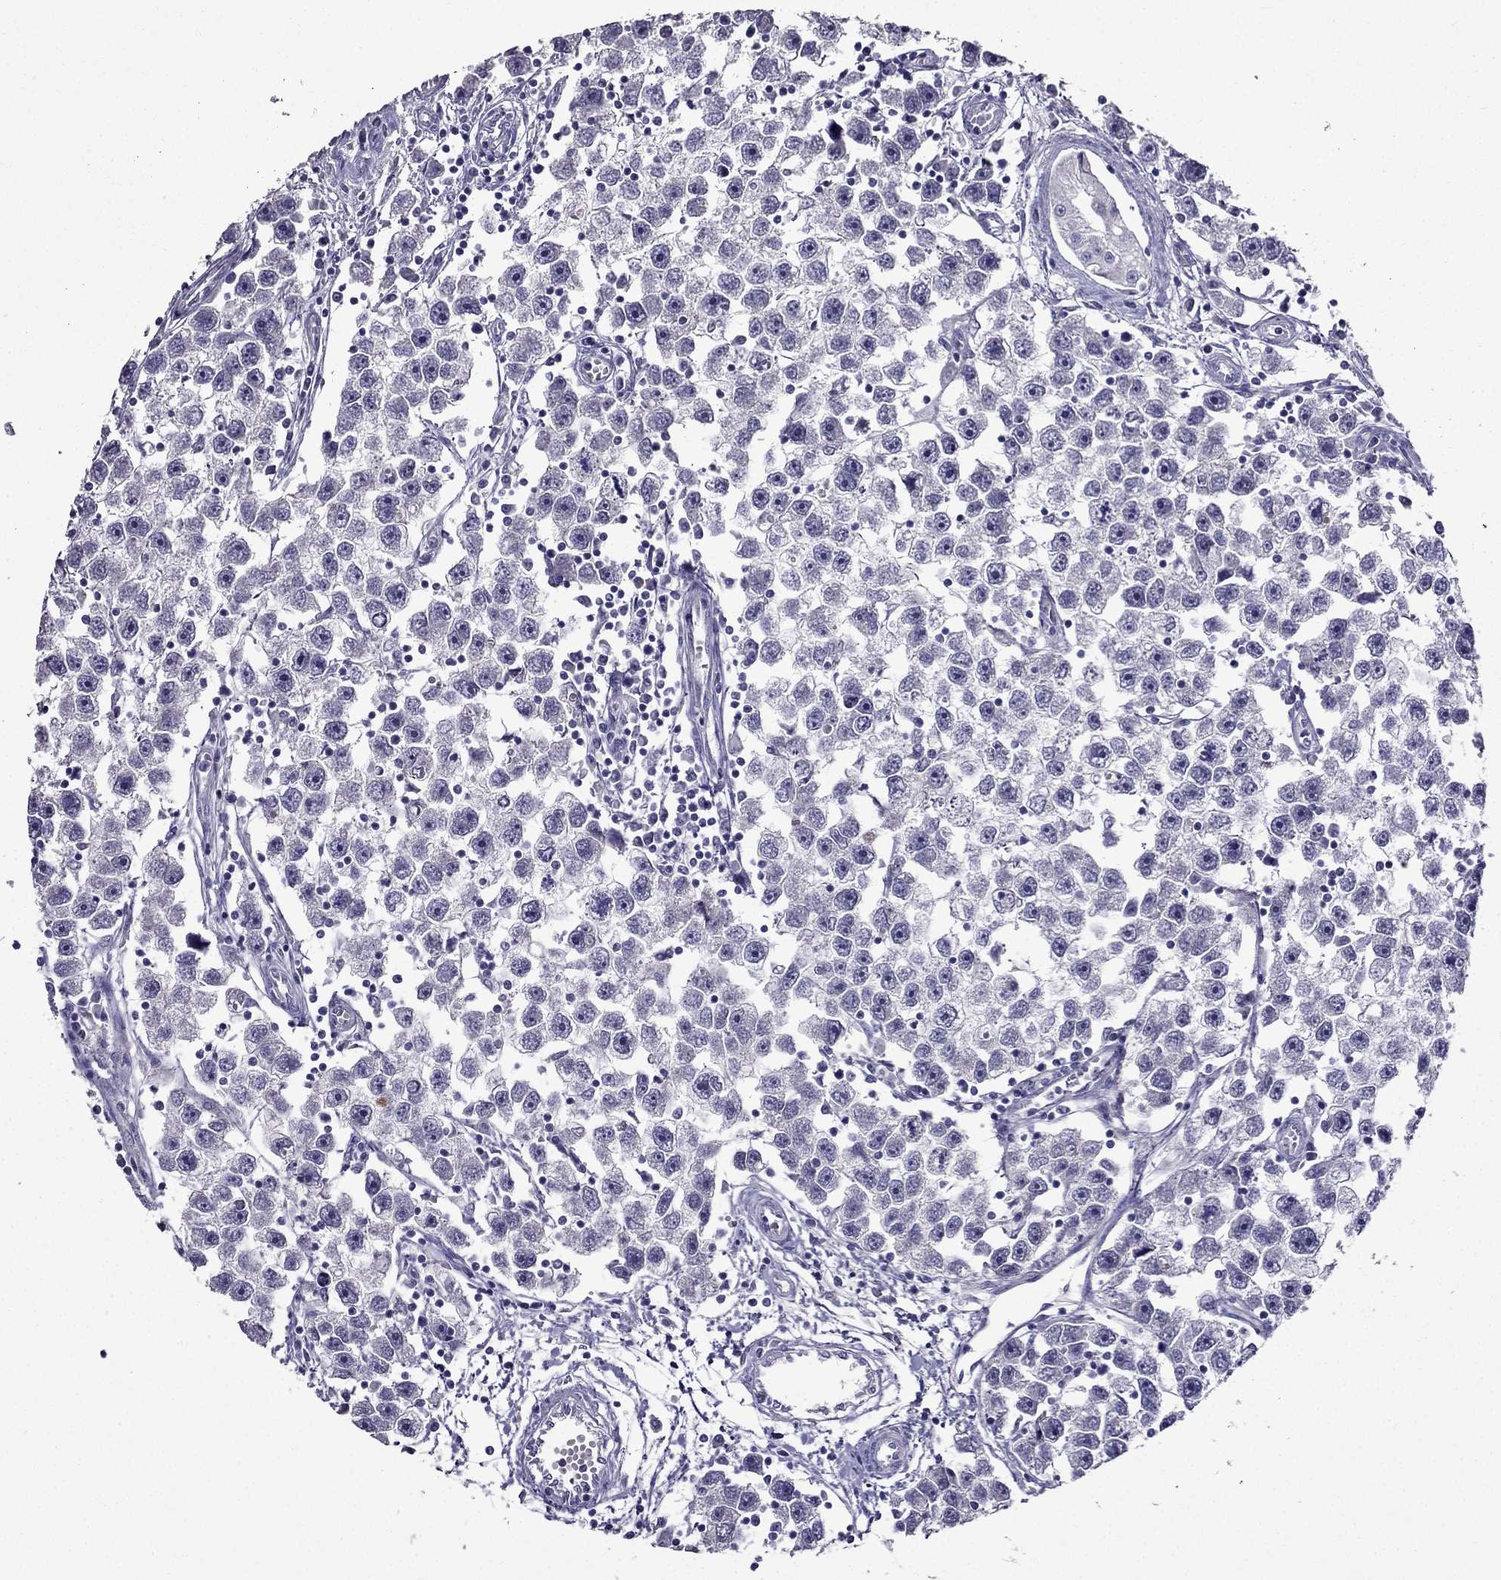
{"staining": {"intensity": "negative", "quantity": "none", "location": "none"}, "tissue": "testis cancer", "cell_type": "Tumor cells", "image_type": "cancer", "snomed": [{"axis": "morphology", "description": "Seminoma, NOS"}, {"axis": "topography", "description": "Testis"}], "caption": "This is an IHC image of testis seminoma. There is no expression in tumor cells.", "gene": "DUSP15", "patient": {"sex": "male", "age": 30}}